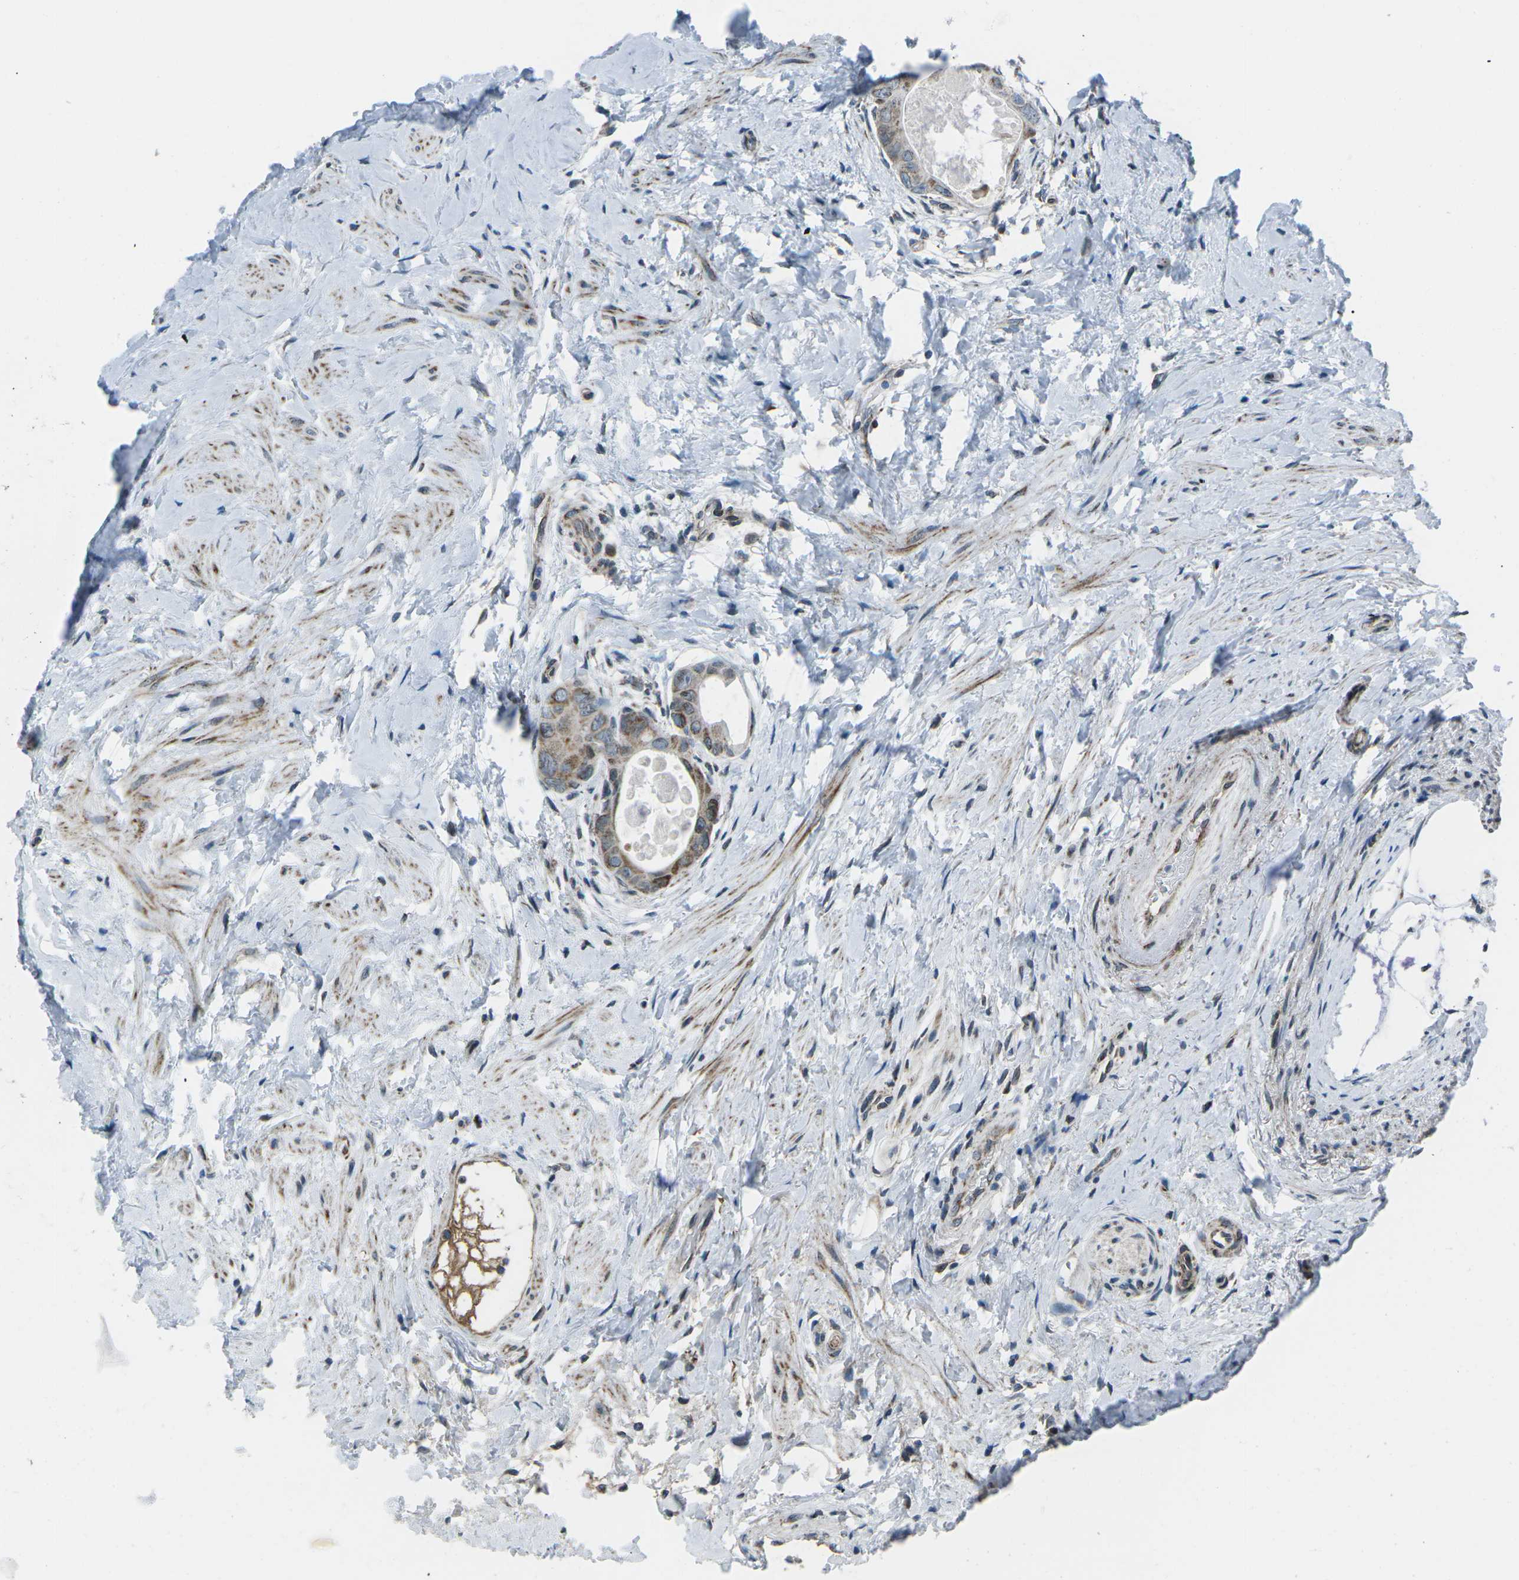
{"staining": {"intensity": "moderate", "quantity": ">75%", "location": "cytoplasmic/membranous"}, "tissue": "colorectal cancer", "cell_type": "Tumor cells", "image_type": "cancer", "snomed": [{"axis": "morphology", "description": "Adenocarcinoma, NOS"}, {"axis": "topography", "description": "Rectum"}], "caption": "High-power microscopy captured an IHC image of colorectal adenocarcinoma, revealing moderate cytoplasmic/membranous staining in about >75% of tumor cells.", "gene": "RFESD", "patient": {"sex": "male", "age": 51}}